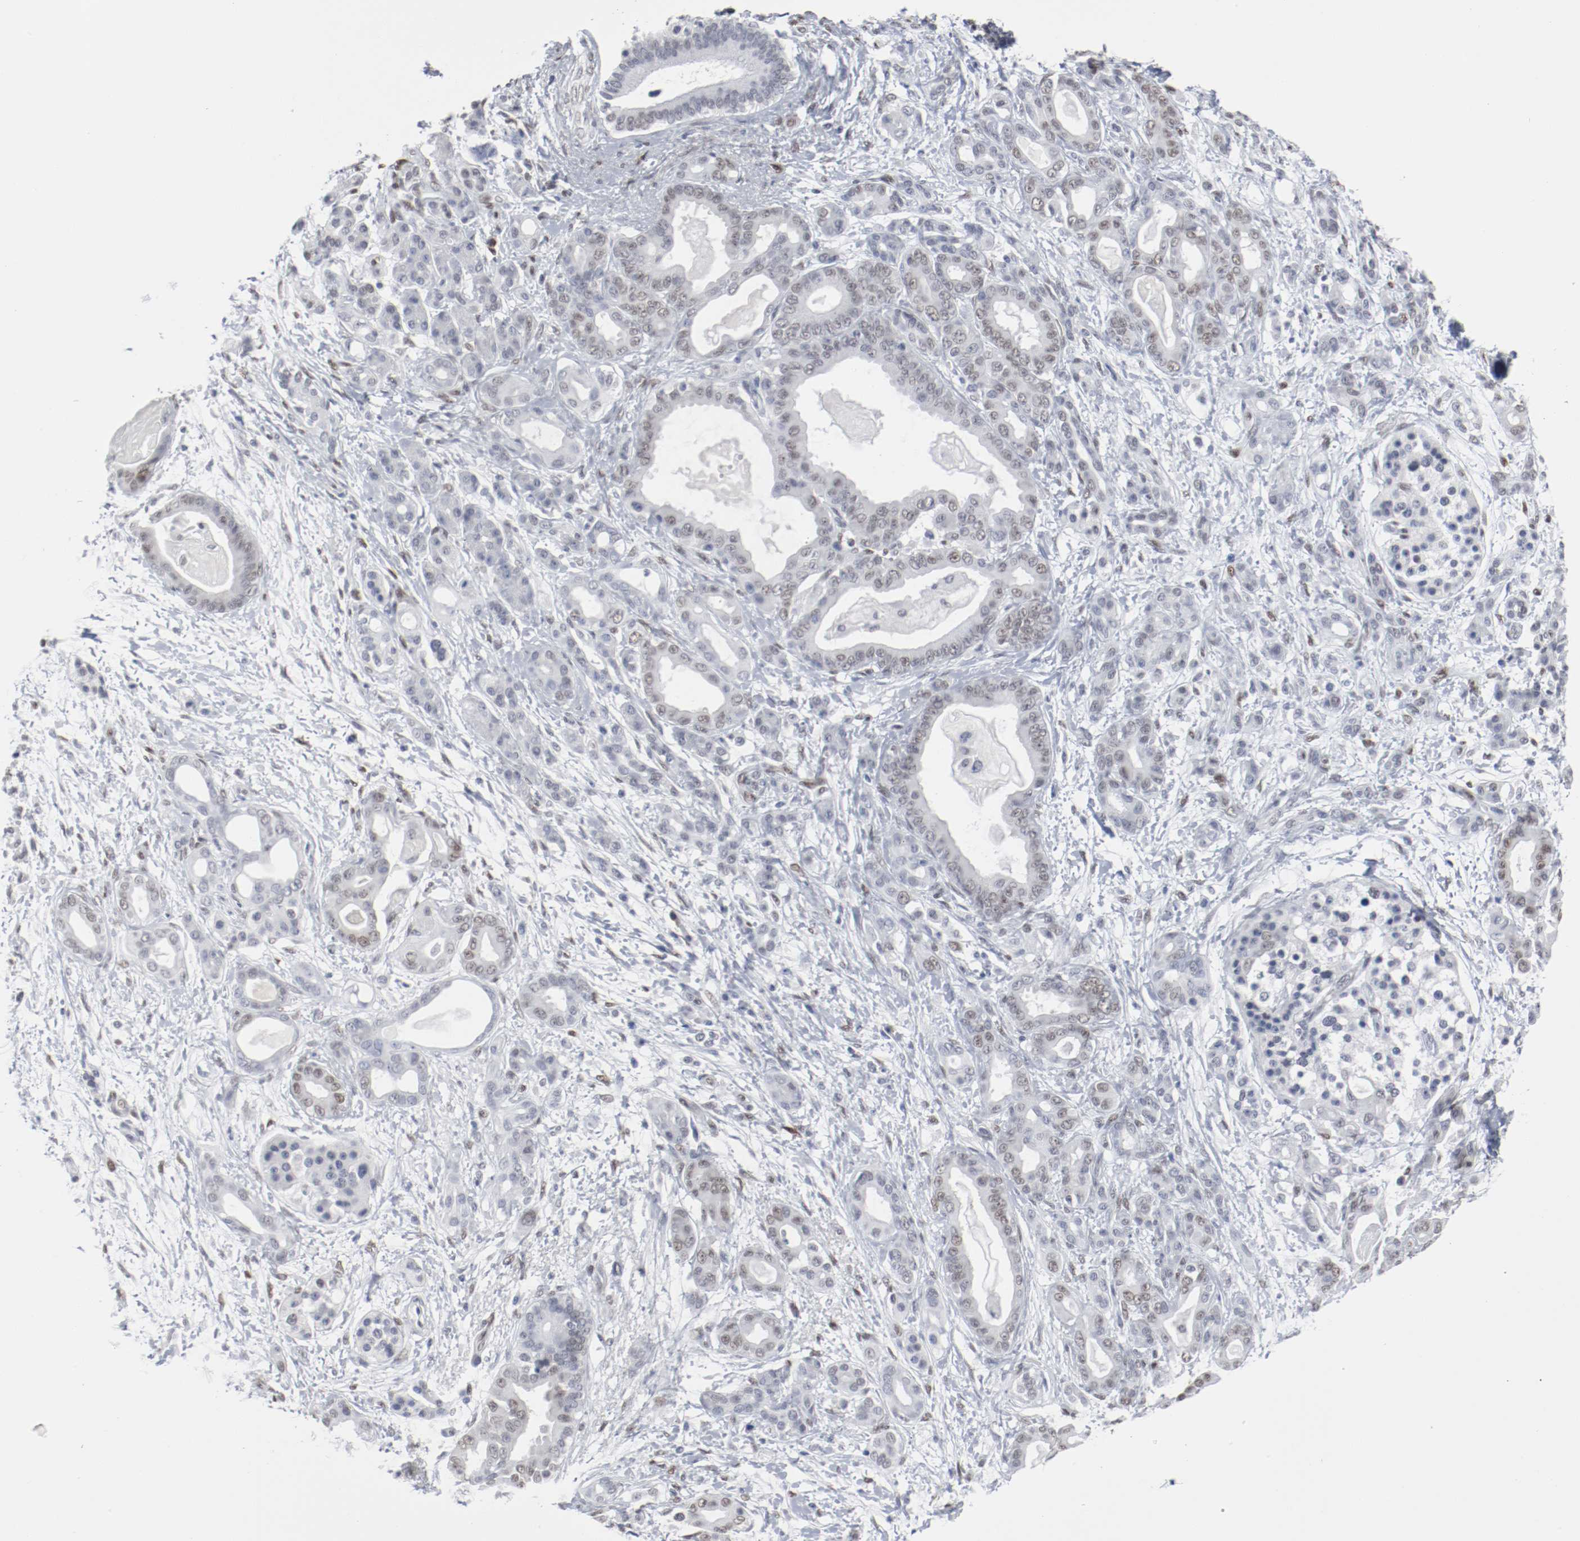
{"staining": {"intensity": "weak", "quantity": "<25%", "location": "nuclear"}, "tissue": "pancreatic cancer", "cell_type": "Tumor cells", "image_type": "cancer", "snomed": [{"axis": "morphology", "description": "Adenocarcinoma, NOS"}, {"axis": "topography", "description": "Pancreas"}], "caption": "Human adenocarcinoma (pancreatic) stained for a protein using immunohistochemistry shows no staining in tumor cells.", "gene": "ATF7", "patient": {"sex": "male", "age": 63}}